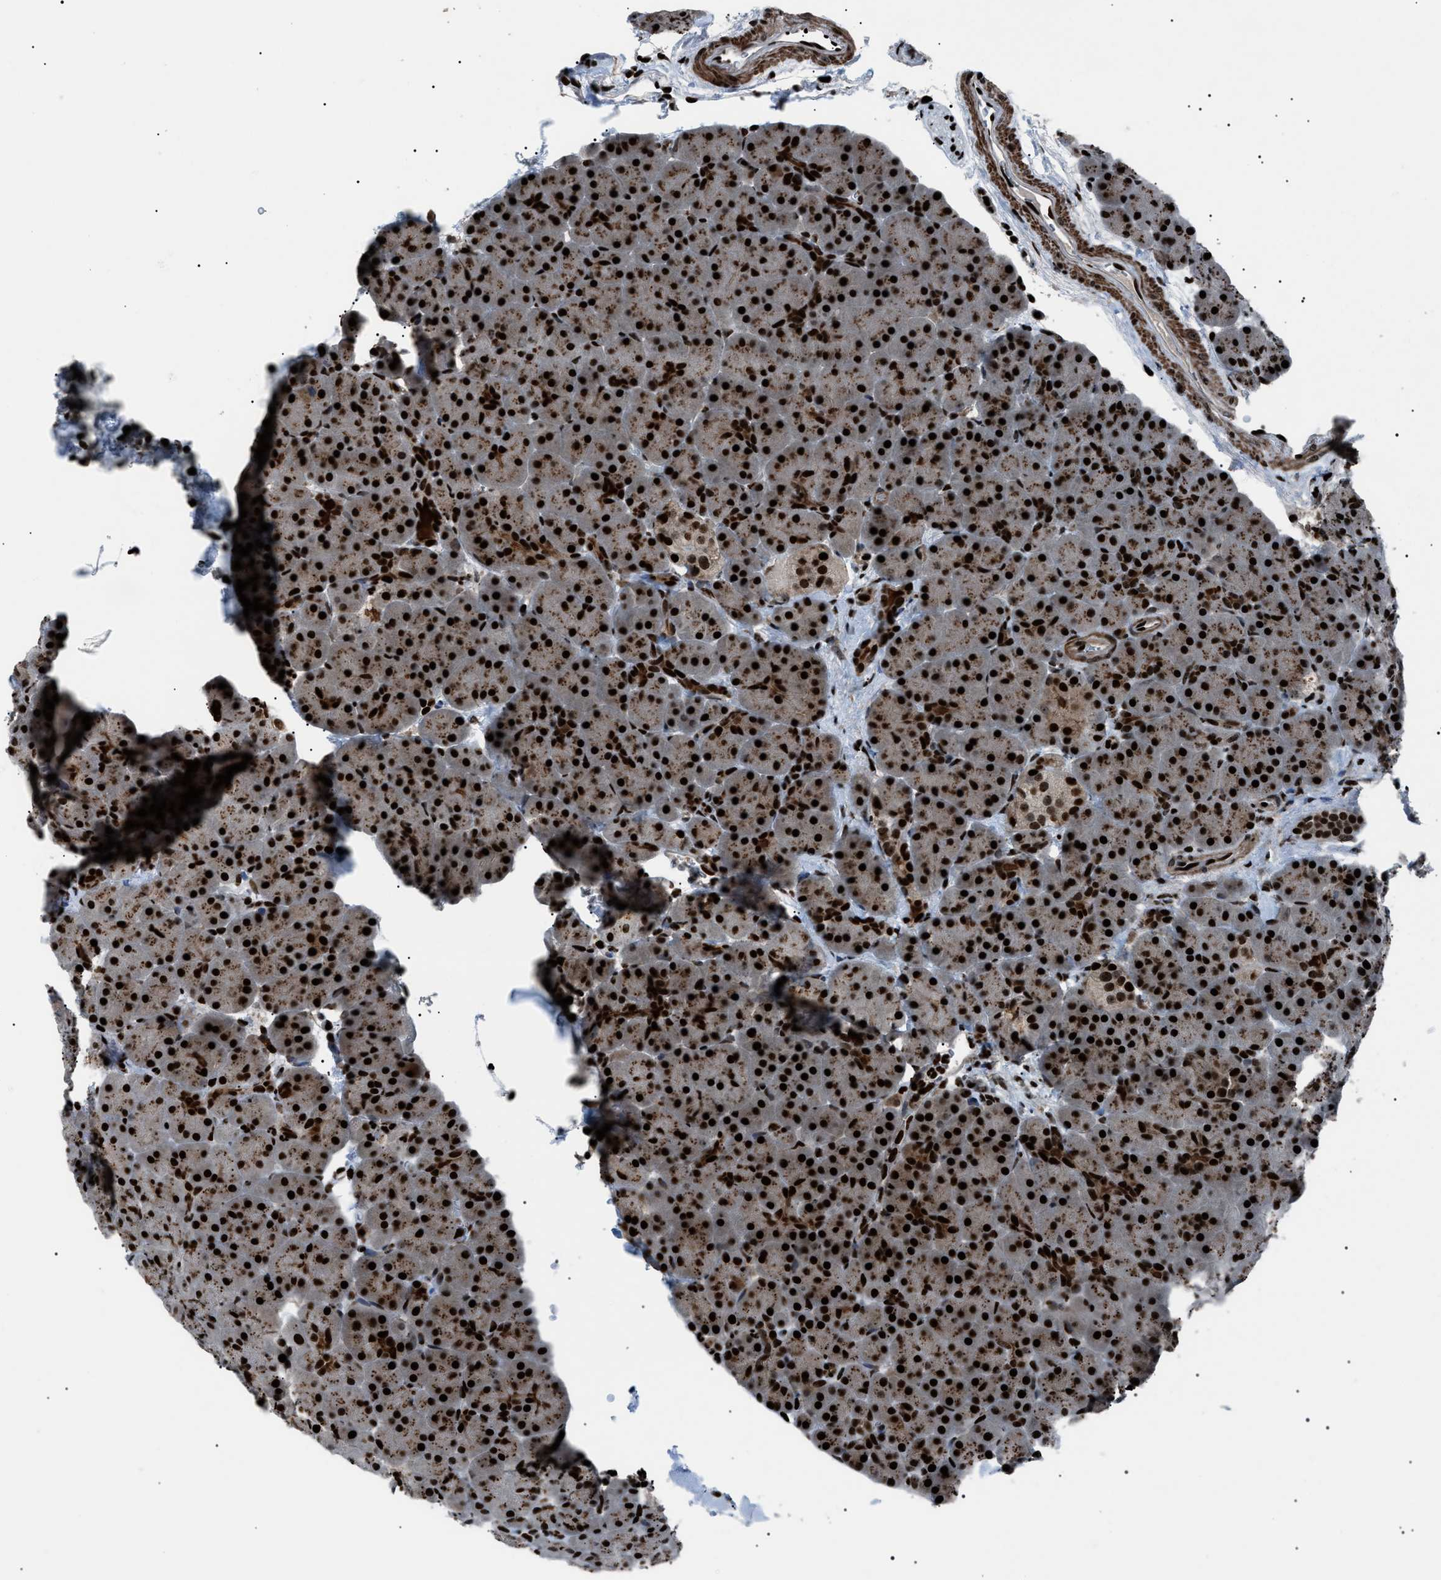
{"staining": {"intensity": "strong", "quantity": ">75%", "location": "cytoplasmic/membranous,nuclear"}, "tissue": "pancreas", "cell_type": "Exocrine glandular cells", "image_type": "normal", "snomed": [{"axis": "morphology", "description": "Normal tissue, NOS"}, {"axis": "topography", "description": "Pancreas"}], "caption": "Immunohistochemistry (IHC) of benign human pancreas shows high levels of strong cytoplasmic/membranous,nuclear staining in about >75% of exocrine glandular cells.", "gene": "PRKX", "patient": {"sex": "male", "age": 66}}